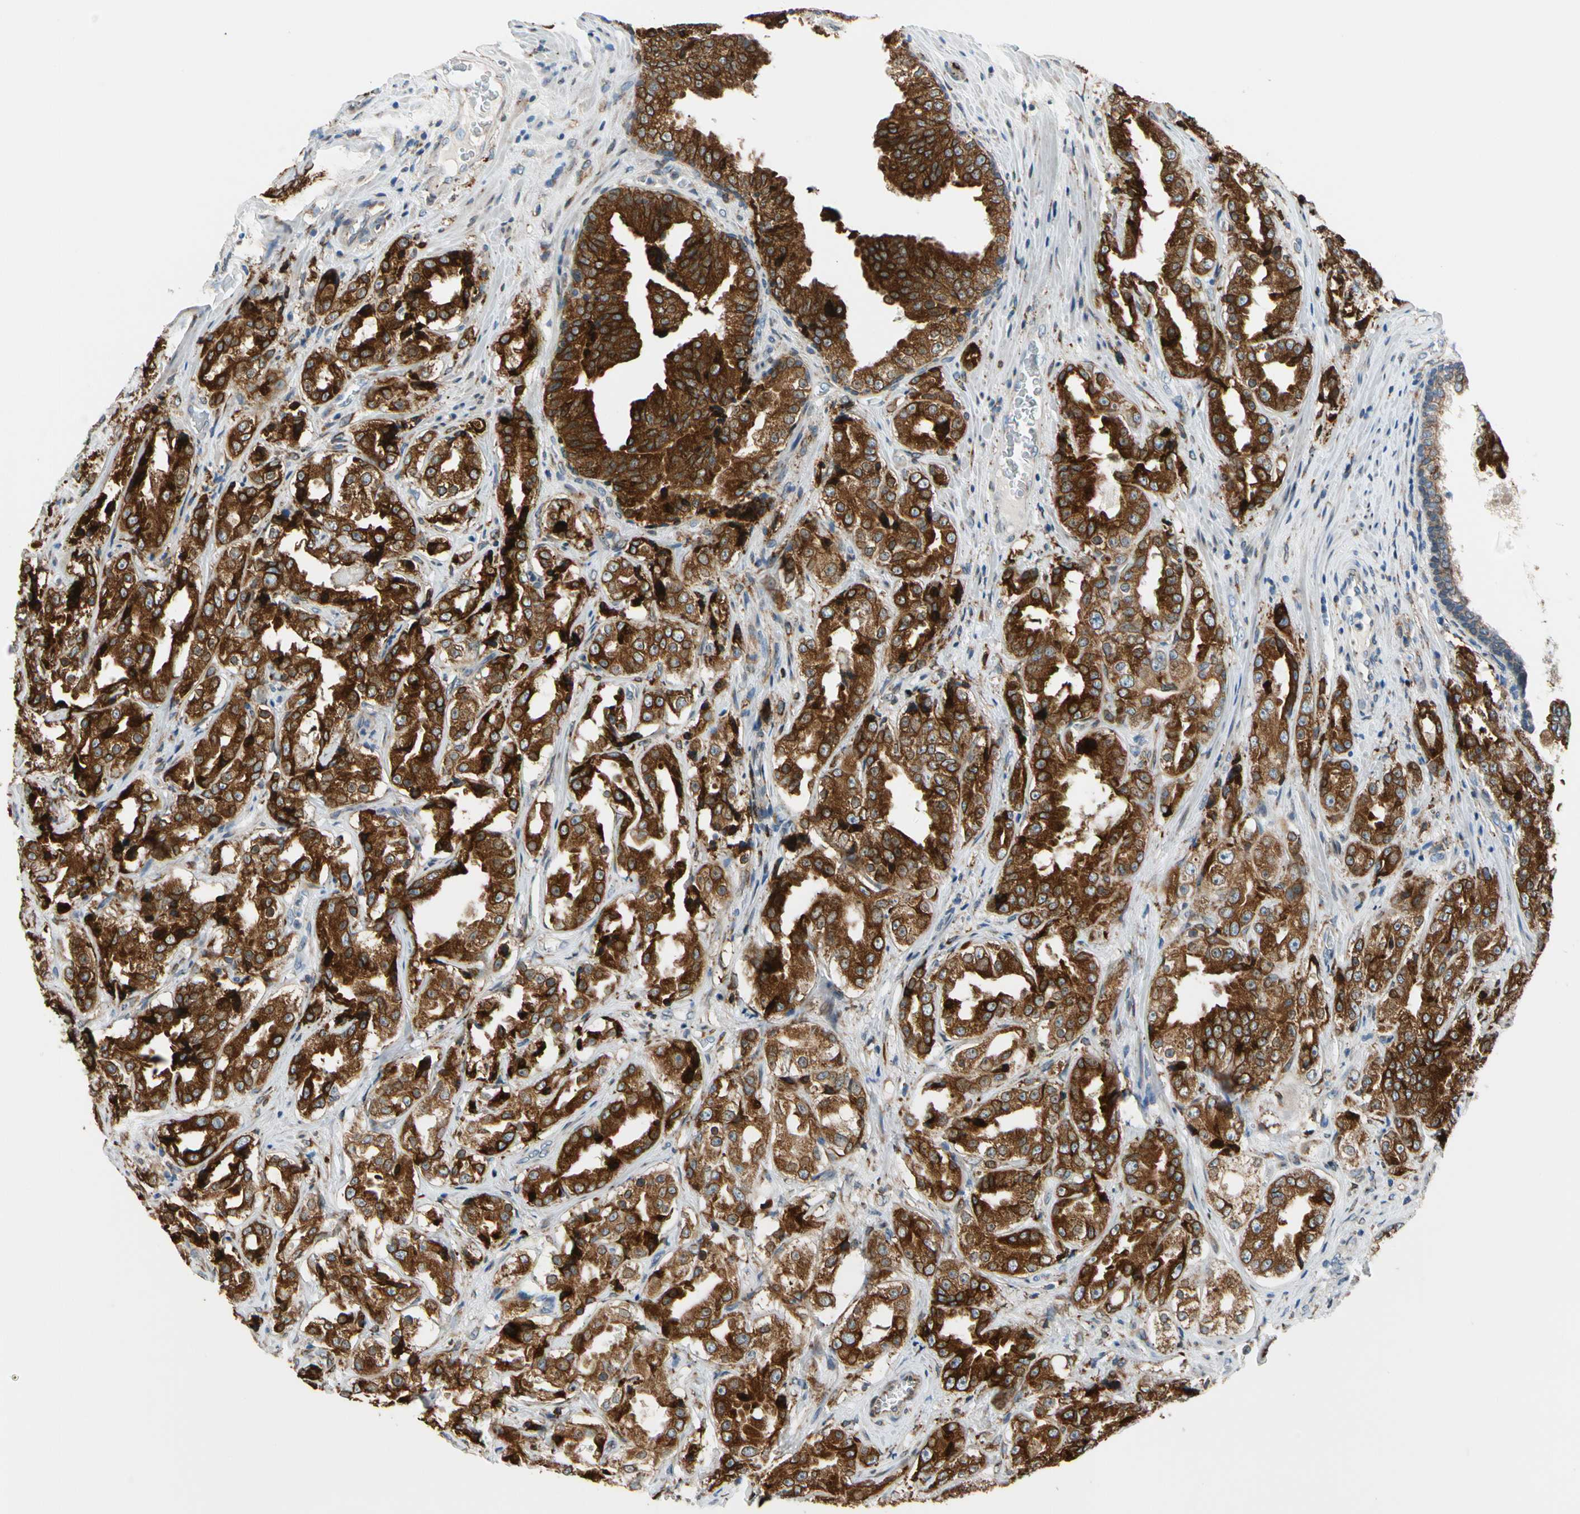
{"staining": {"intensity": "strong", "quantity": ">75%", "location": "cytoplasmic/membranous"}, "tissue": "prostate cancer", "cell_type": "Tumor cells", "image_type": "cancer", "snomed": [{"axis": "morphology", "description": "Adenocarcinoma, High grade"}, {"axis": "topography", "description": "Prostate"}], "caption": "Immunohistochemical staining of prostate high-grade adenocarcinoma exhibits strong cytoplasmic/membranous protein positivity in approximately >75% of tumor cells.", "gene": "NUCB1", "patient": {"sex": "male", "age": 73}}